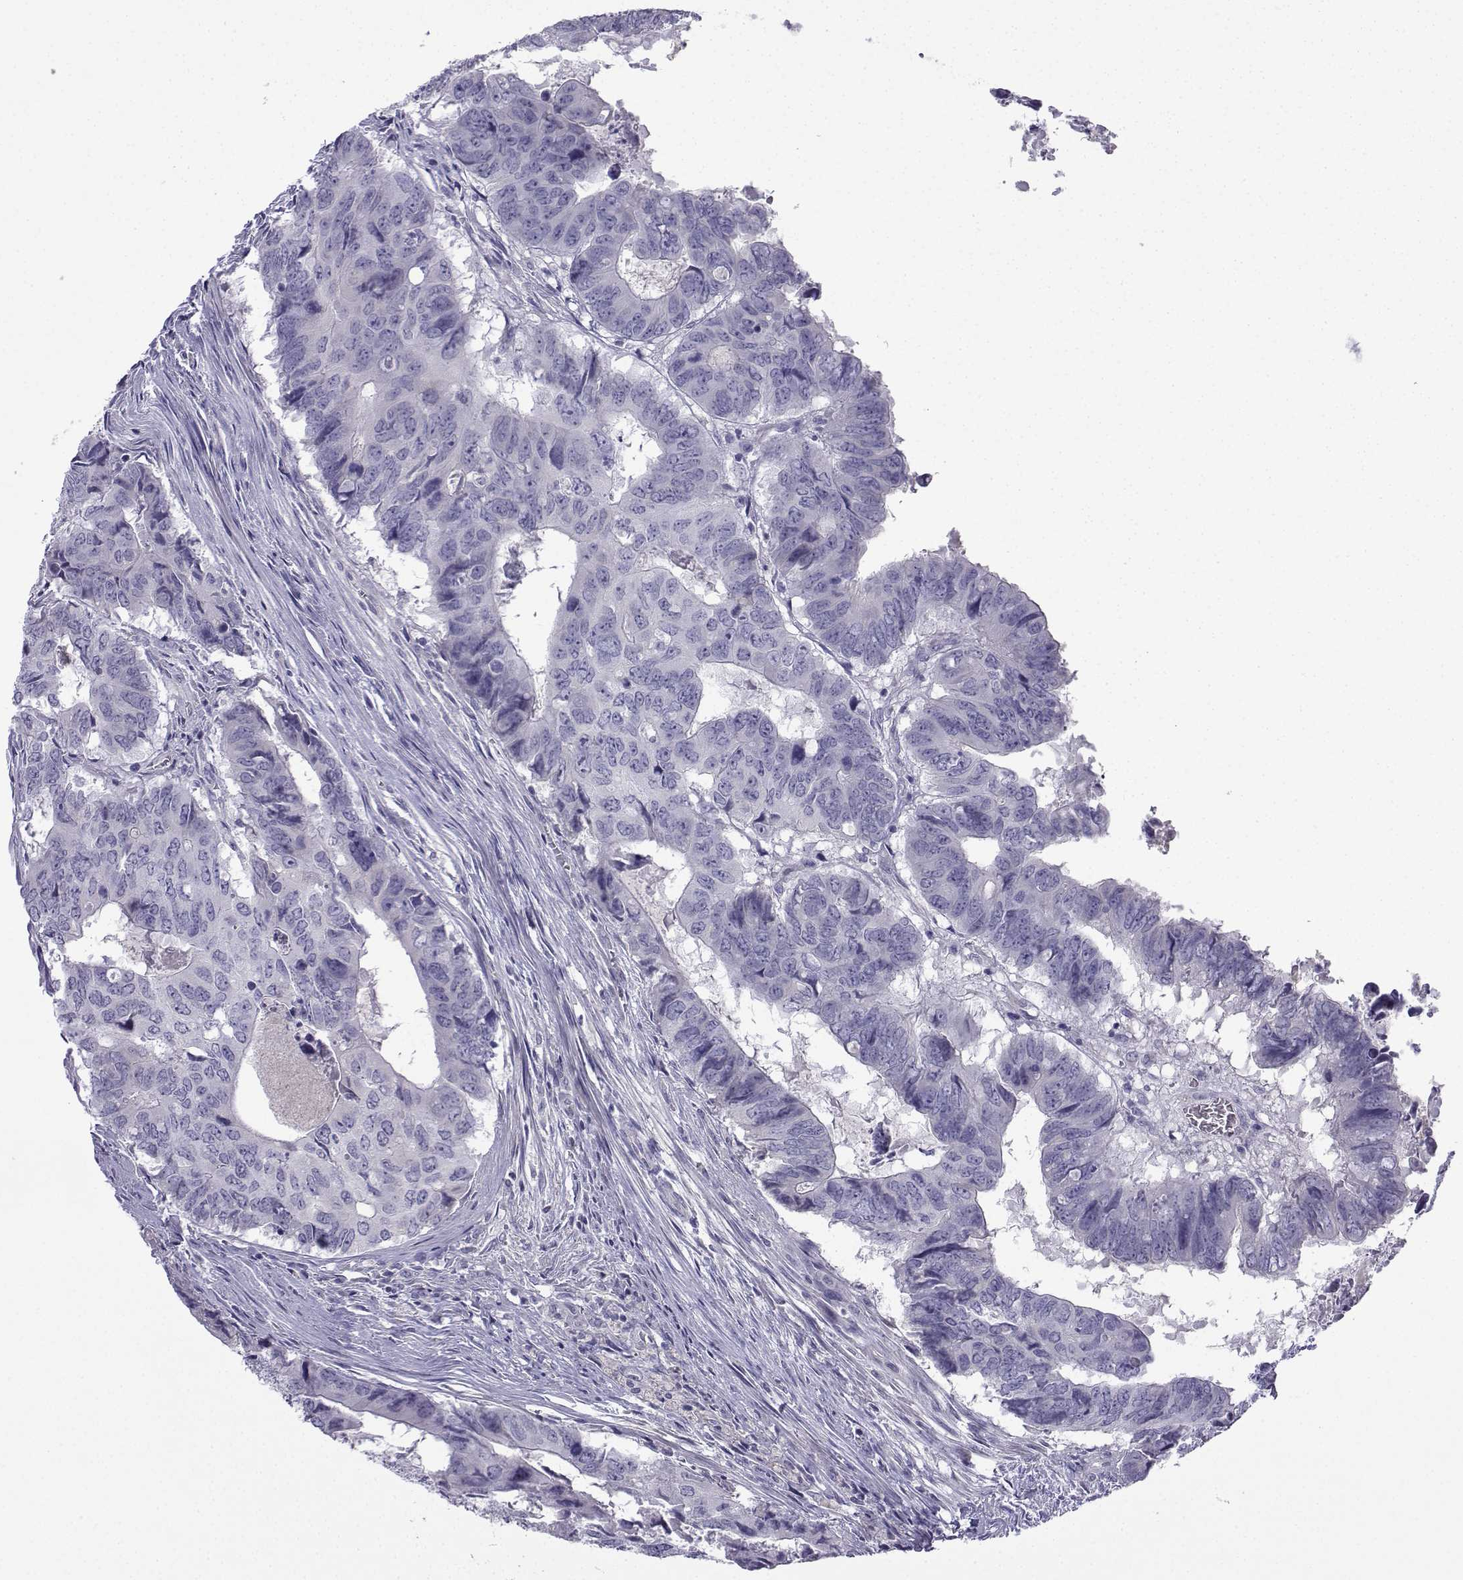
{"staining": {"intensity": "negative", "quantity": "none", "location": "none"}, "tissue": "colorectal cancer", "cell_type": "Tumor cells", "image_type": "cancer", "snomed": [{"axis": "morphology", "description": "Adenocarcinoma, NOS"}, {"axis": "topography", "description": "Colon"}], "caption": "Colorectal adenocarcinoma stained for a protein using immunohistochemistry (IHC) demonstrates no staining tumor cells.", "gene": "SPACA7", "patient": {"sex": "male", "age": 79}}